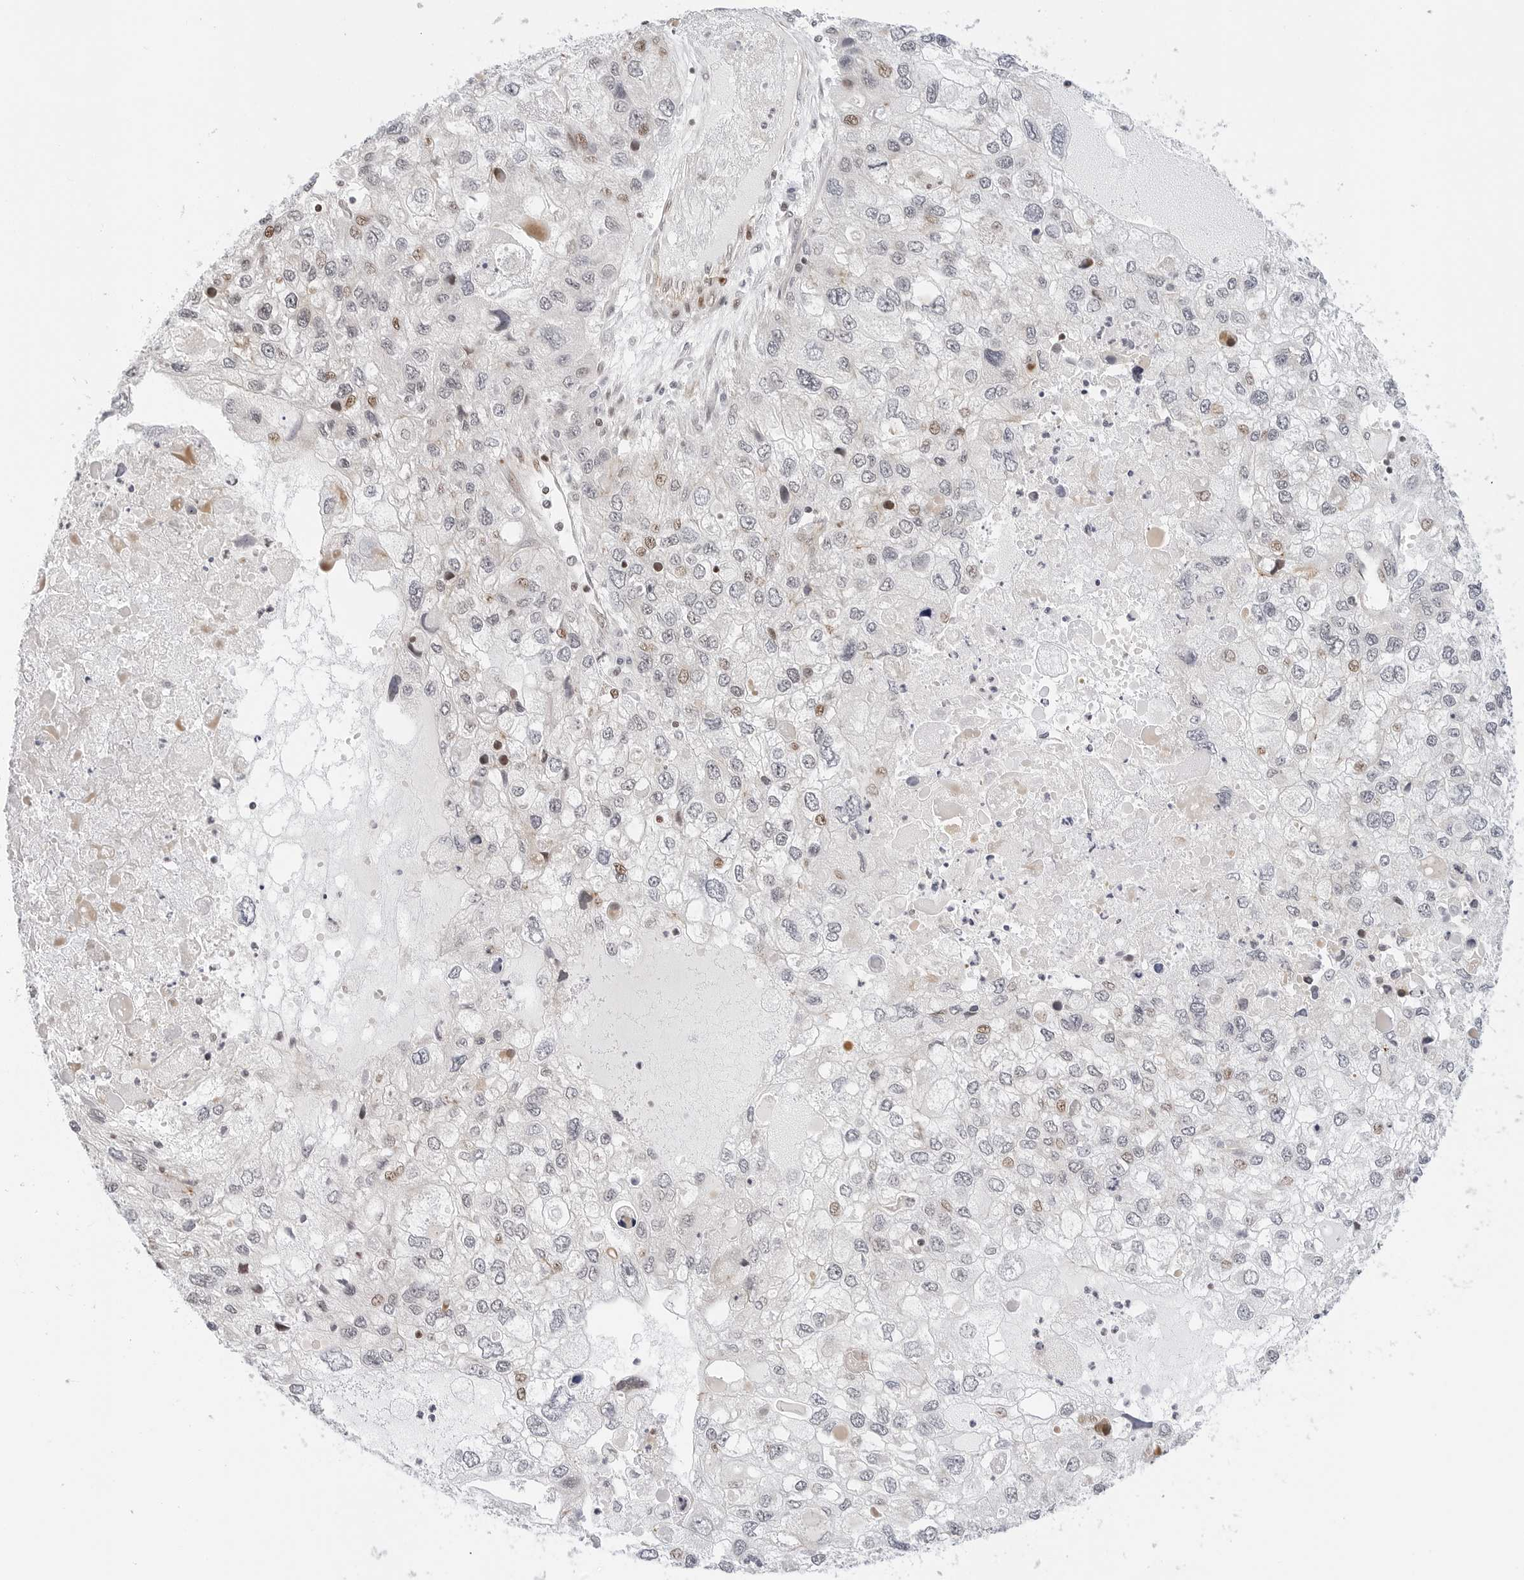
{"staining": {"intensity": "moderate", "quantity": "<25%", "location": "nuclear"}, "tissue": "endometrial cancer", "cell_type": "Tumor cells", "image_type": "cancer", "snomed": [{"axis": "morphology", "description": "Adenocarcinoma, NOS"}, {"axis": "topography", "description": "Endometrium"}], "caption": "Immunohistochemistry (DAB (3,3'-diaminobenzidine)) staining of endometrial cancer (adenocarcinoma) demonstrates moderate nuclear protein staining in about <25% of tumor cells.", "gene": "ZNF613", "patient": {"sex": "female", "age": 49}}